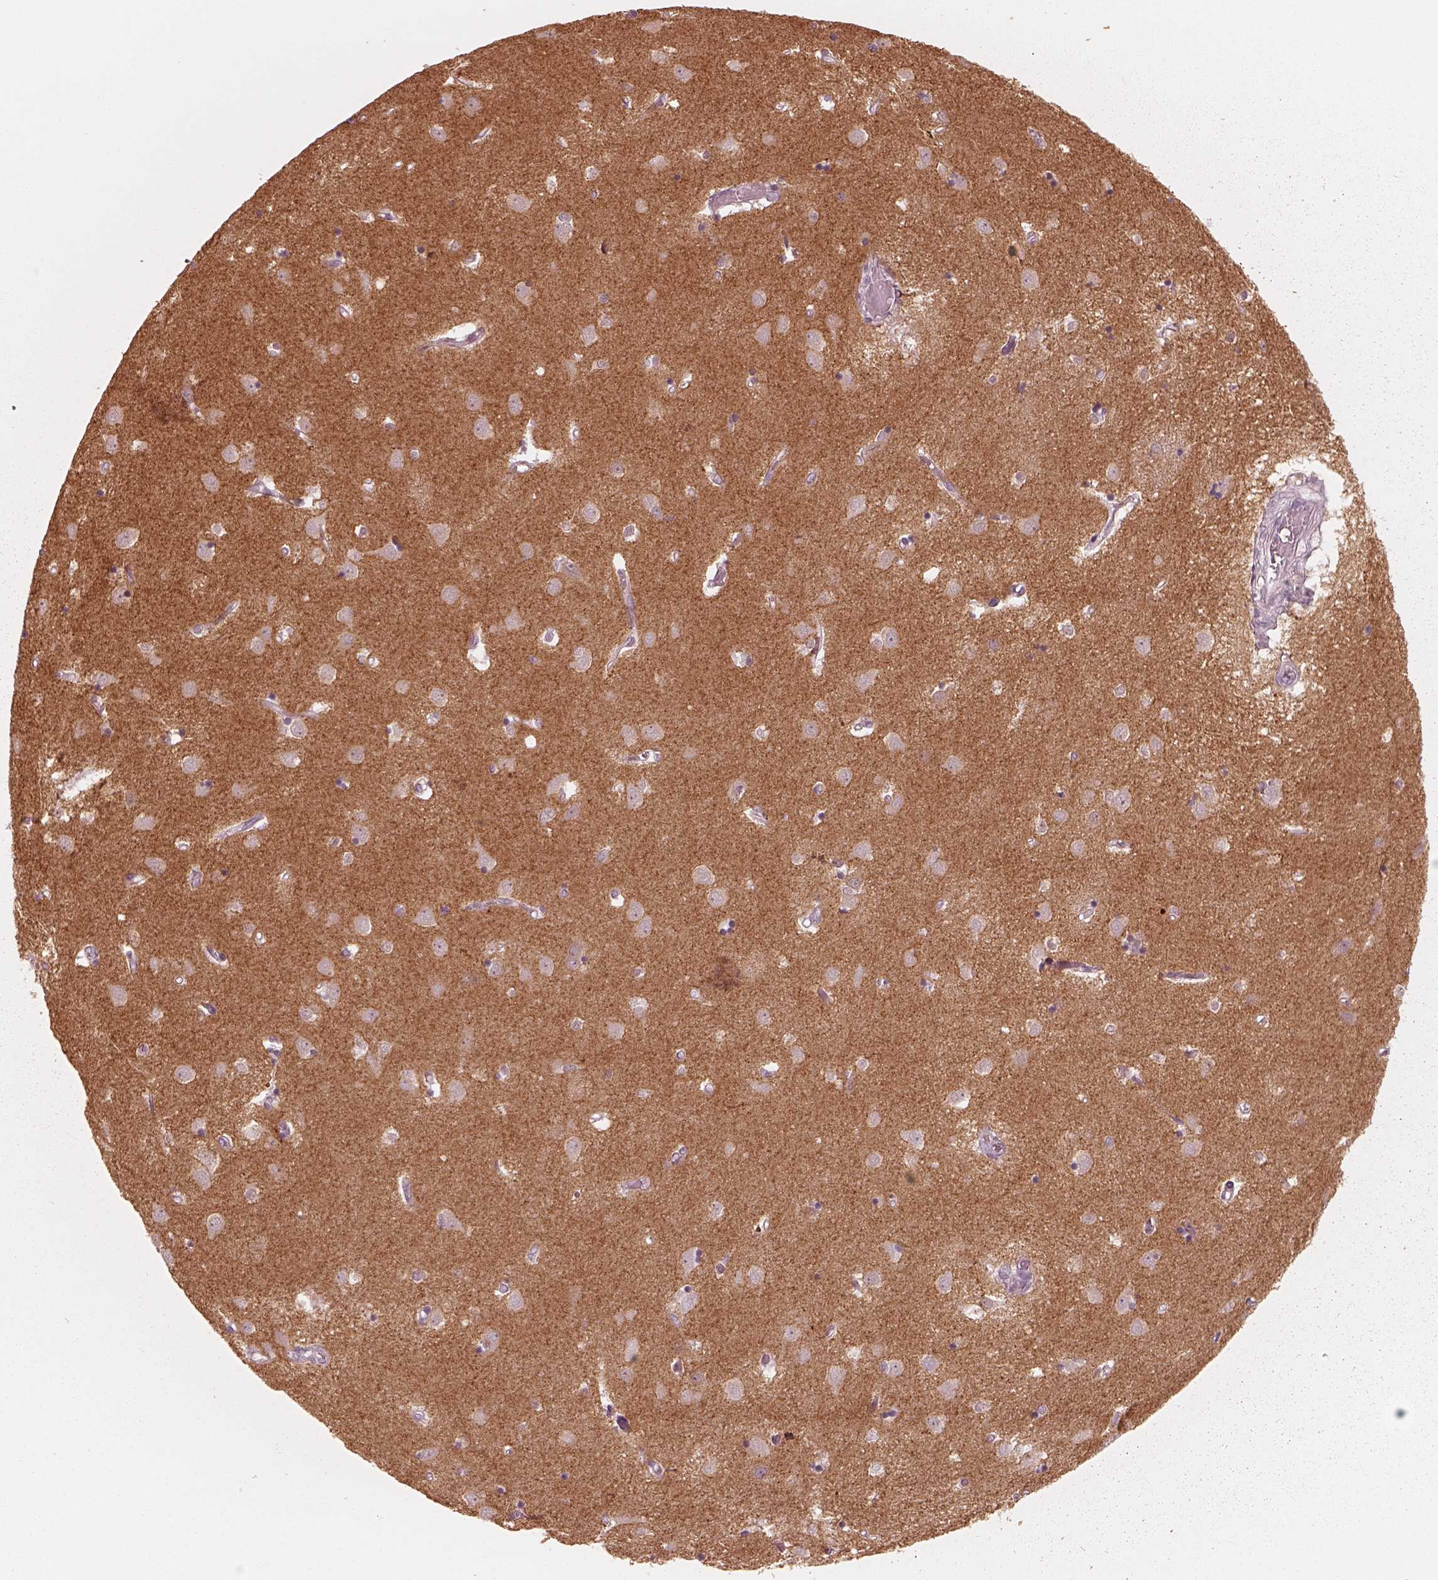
{"staining": {"intensity": "negative", "quantity": "none", "location": "none"}, "tissue": "caudate", "cell_type": "Glial cells", "image_type": "normal", "snomed": [{"axis": "morphology", "description": "Normal tissue, NOS"}, {"axis": "topography", "description": "Lateral ventricle wall"}], "caption": "A high-resolution photomicrograph shows immunohistochemistry staining of benign caudate, which reveals no significant positivity in glial cells.", "gene": "RAB3C", "patient": {"sex": "male", "age": 54}}